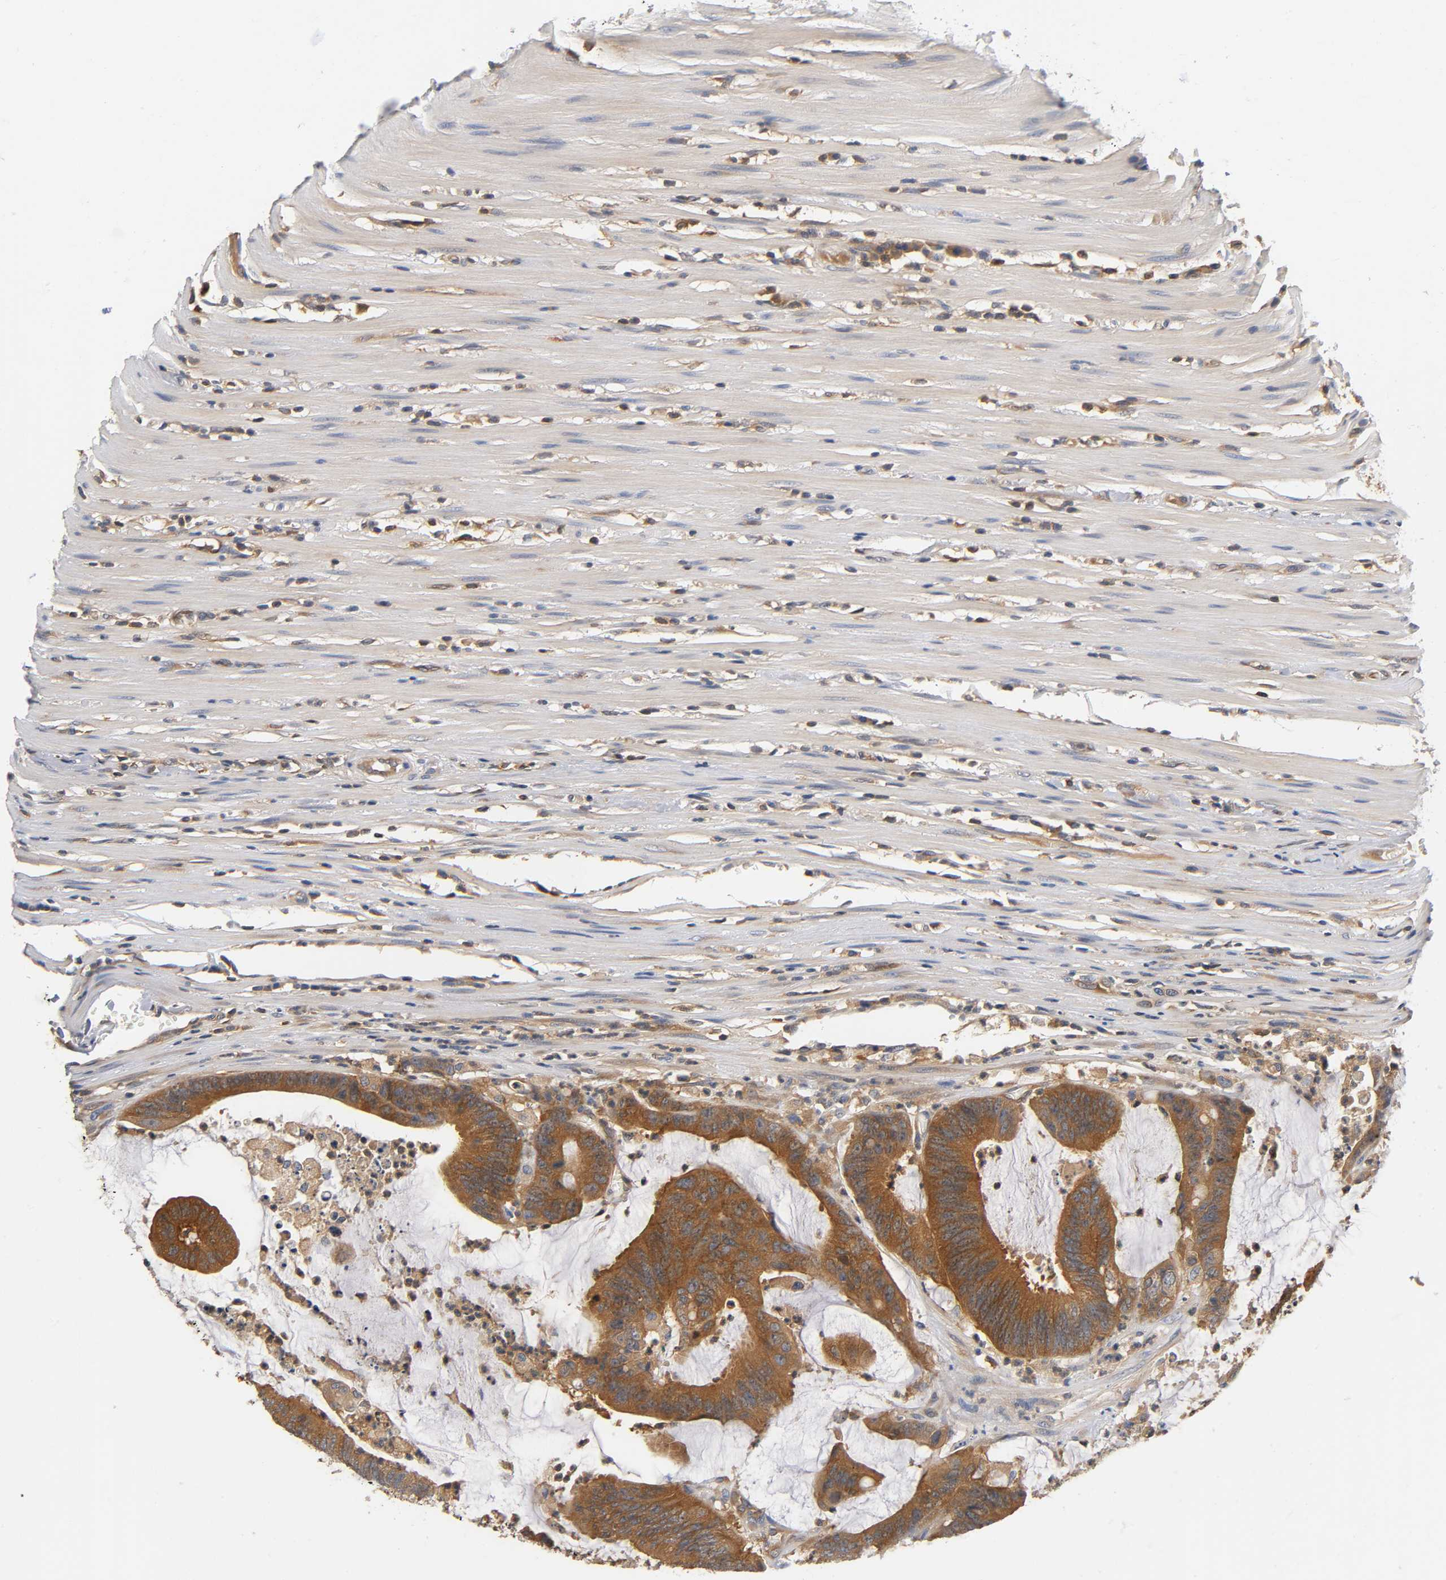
{"staining": {"intensity": "strong", "quantity": ">75%", "location": "cytoplasmic/membranous"}, "tissue": "colorectal cancer", "cell_type": "Tumor cells", "image_type": "cancer", "snomed": [{"axis": "morphology", "description": "Adenocarcinoma, NOS"}, {"axis": "topography", "description": "Rectum"}], "caption": "Immunohistochemical staining of human adenocarcinoma (colorectal) reveals strong cytoplasmic/membranous protein staining in approximately >75% of tumor cells.", "gene": "PRKAB1", "patient": {"sex": "female", "age": 66}}